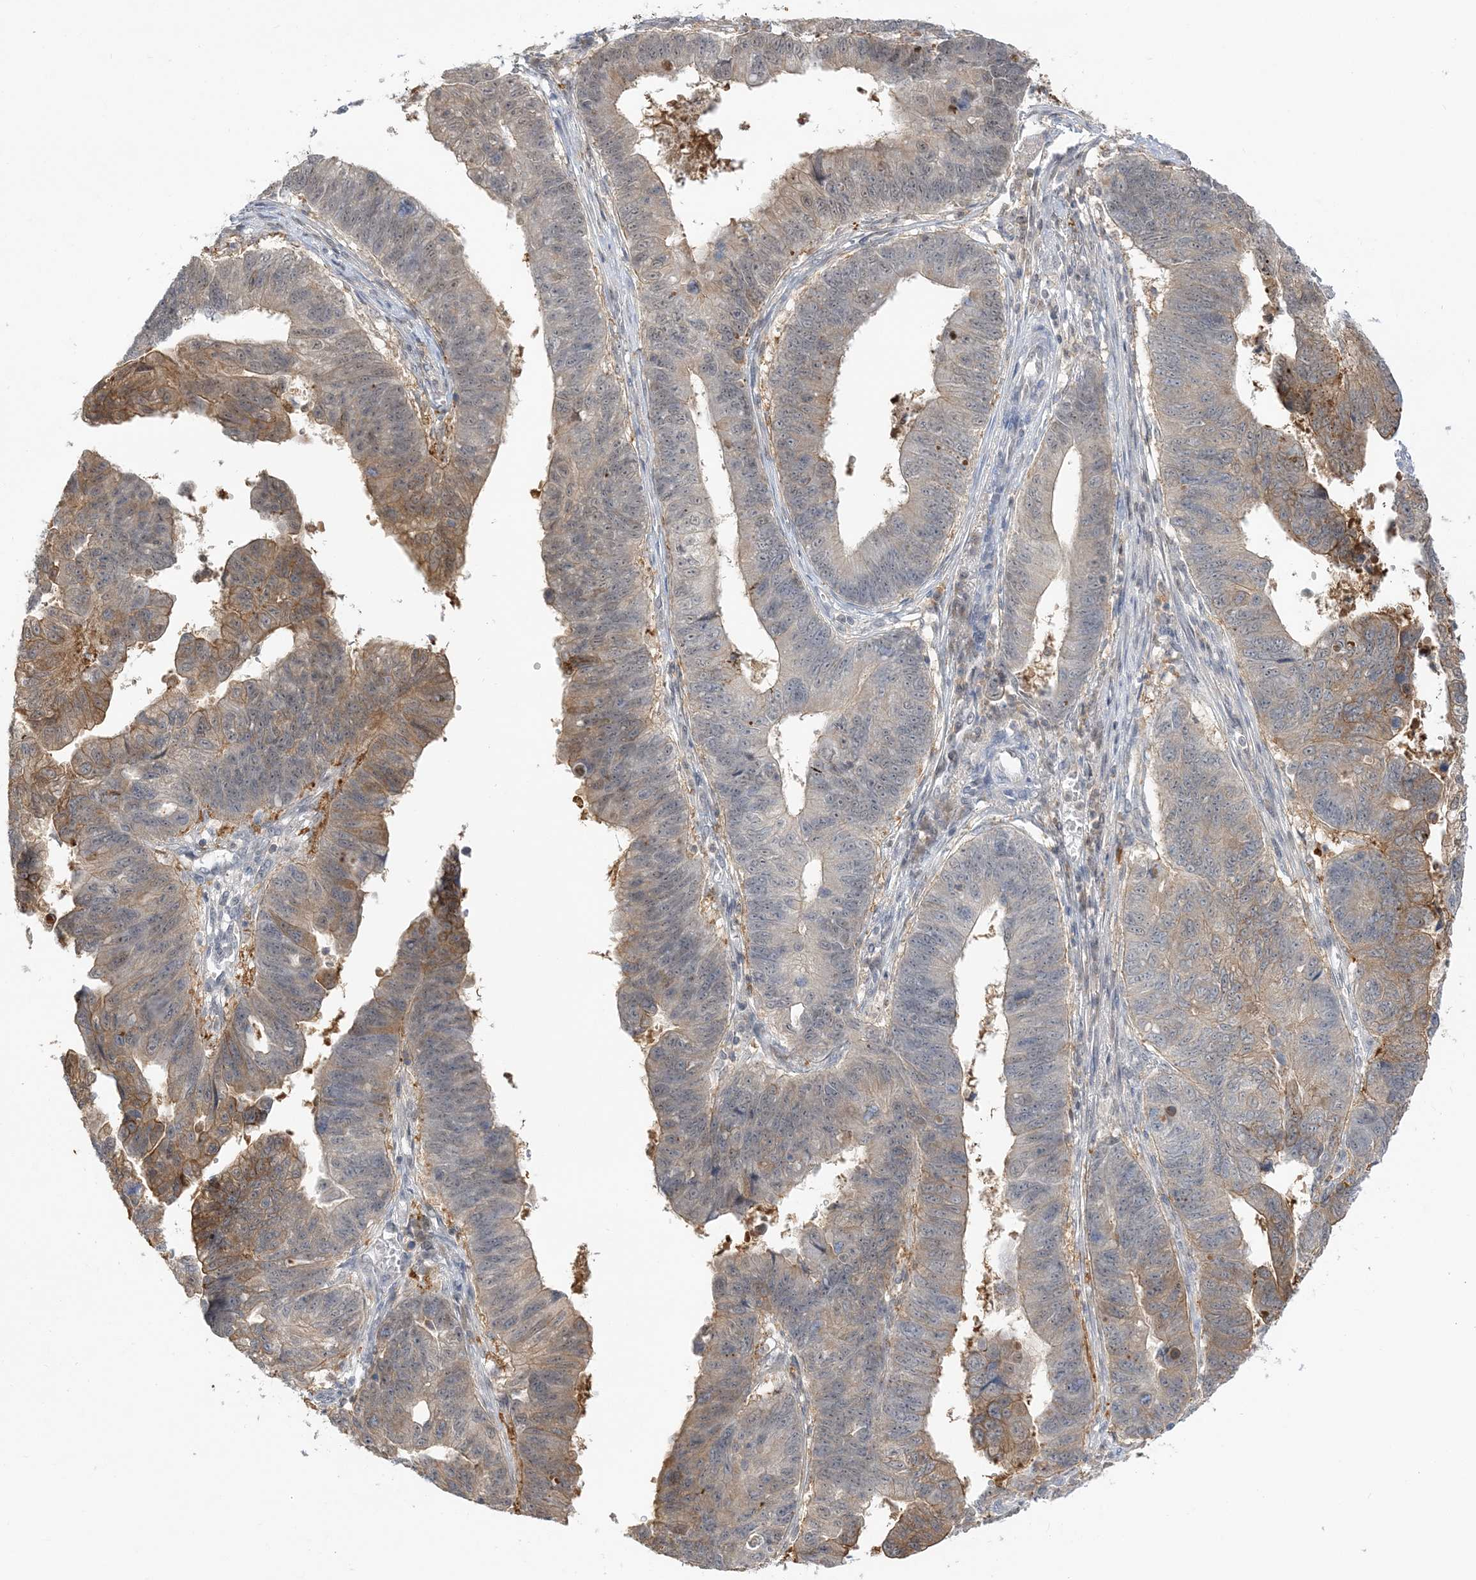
{"staining": {"intensity": "moderate", "quantity": "25%-75%", "location": "cytoplasmic/membranous"}, "tissue": "stomach cancer", "cell_type": "Tumor cells", "image_type": "cancer", "snomed": [{"axis": "morphology", "description": "Adenocarcinoma, NOS"}, {"axis": "topography", "description": "Stomach"}], "caption": "Immunohistochemistry image of neoplastic tissue: human stomach adenocarcinoma stained using IHC displays medium levels of moderate protein expression localized specifically in the cytoplasmic/membranous of tumor cells, appearing as a cytoplasmic/membranous brown color.", "gene": "THADA", "patient": {"sex": "male", "age": 59}}